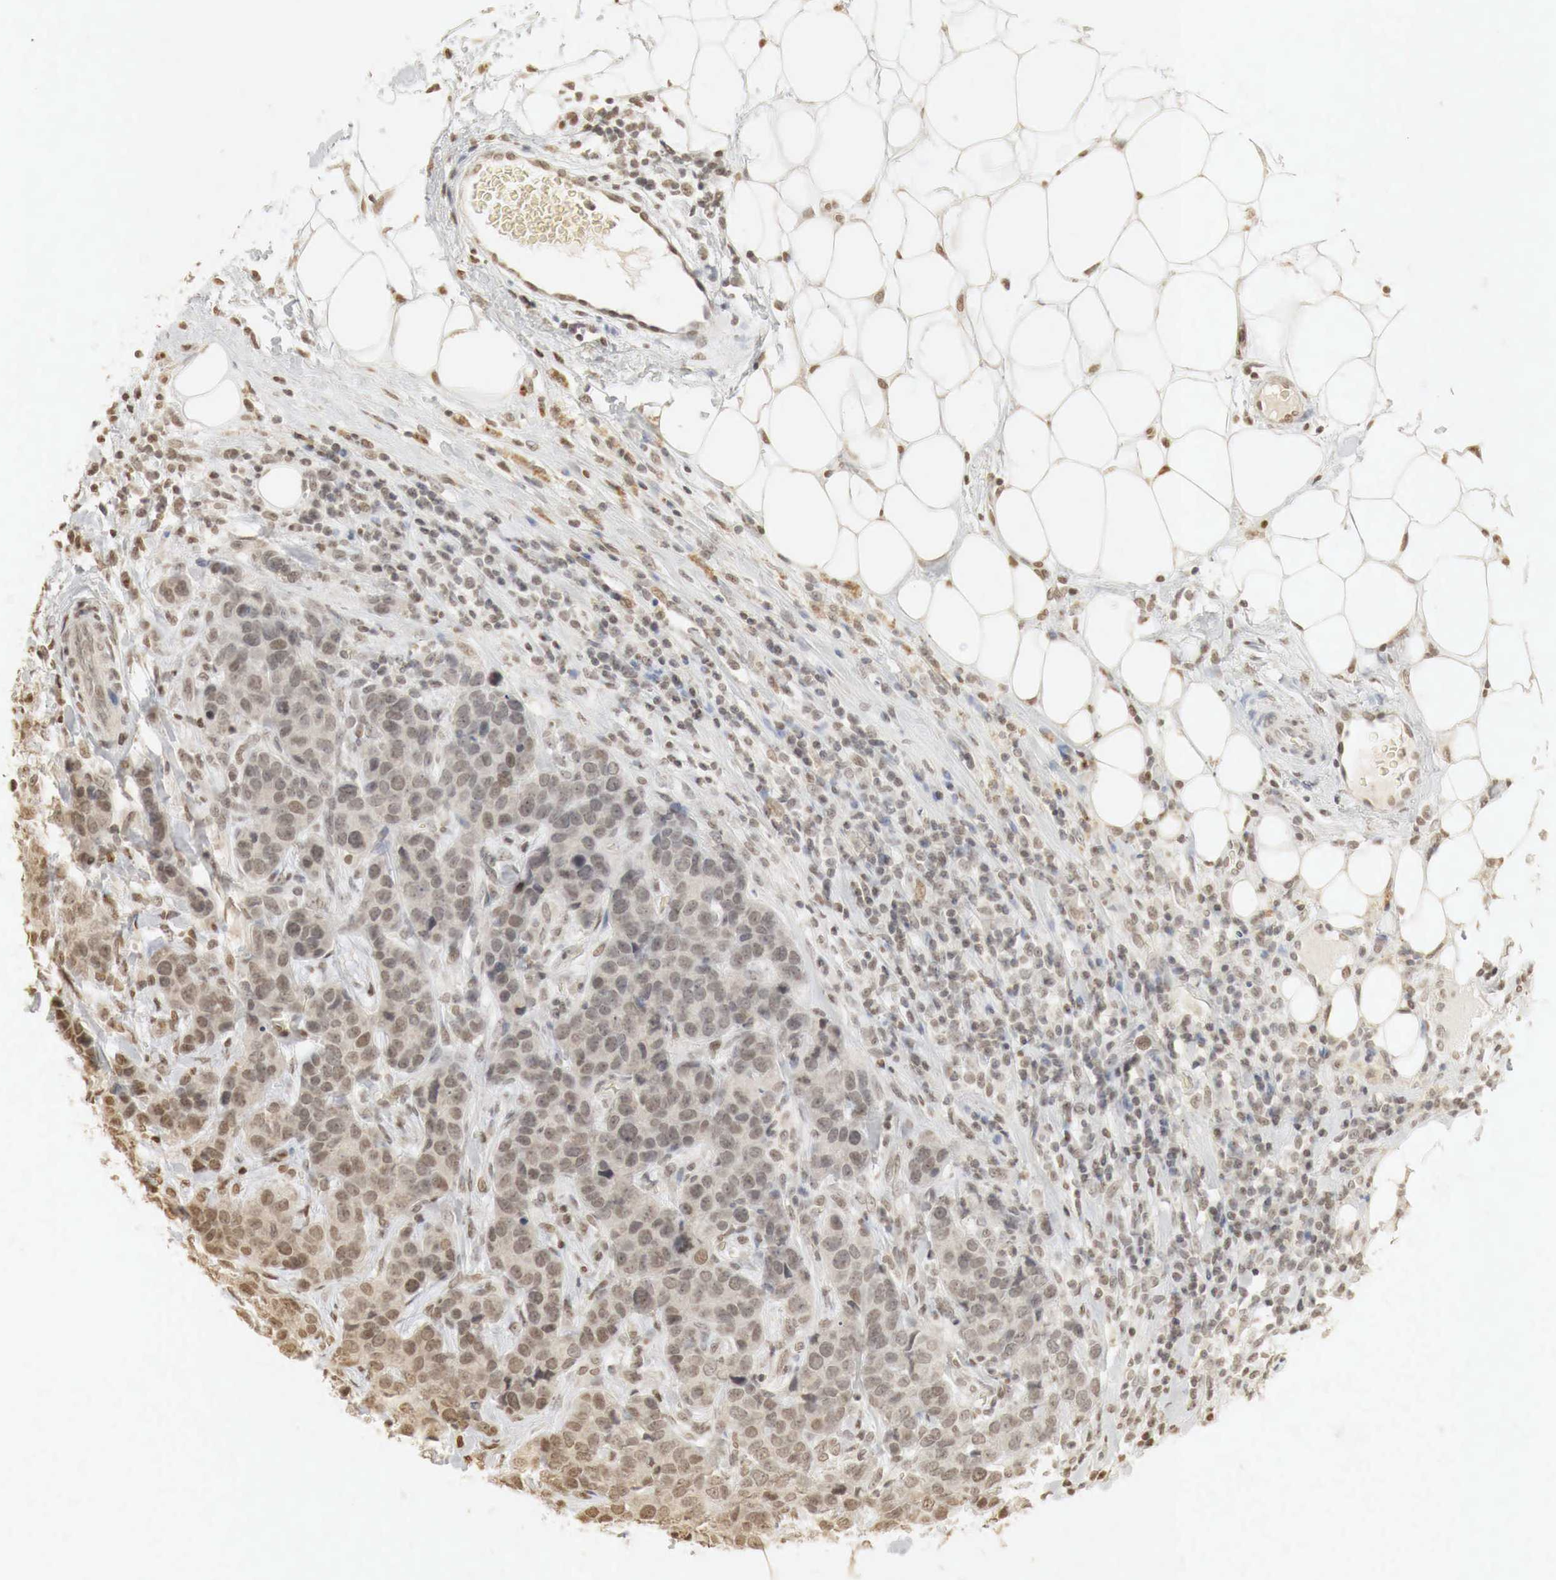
{"staining": {"intensity": "weak", "quantity": "25%-75%", "location": "cytoplasmic/membranous,nuclear"}, "tissue": "breast cancer", "cell_type": "Tumor cells", "image_type": "cancer", "snomed": [{"axis": "morphology", "description": "Duct carcinoma"}, {"axis": "topography", "description": "Breast"}], "caption": "A low amount of weak cytoplasmic/membranous and nuclear staining is appreciated in about 25%-75% of tumor cells in intraductal carcinoma (breast) tissue. The protein is stained brown, and the nuclei are stained in blue (DAB IHC with brightfield microscopy, high magnification).", "gene": "ERBB4", "patient": {"sex": "female", "age": 91}}